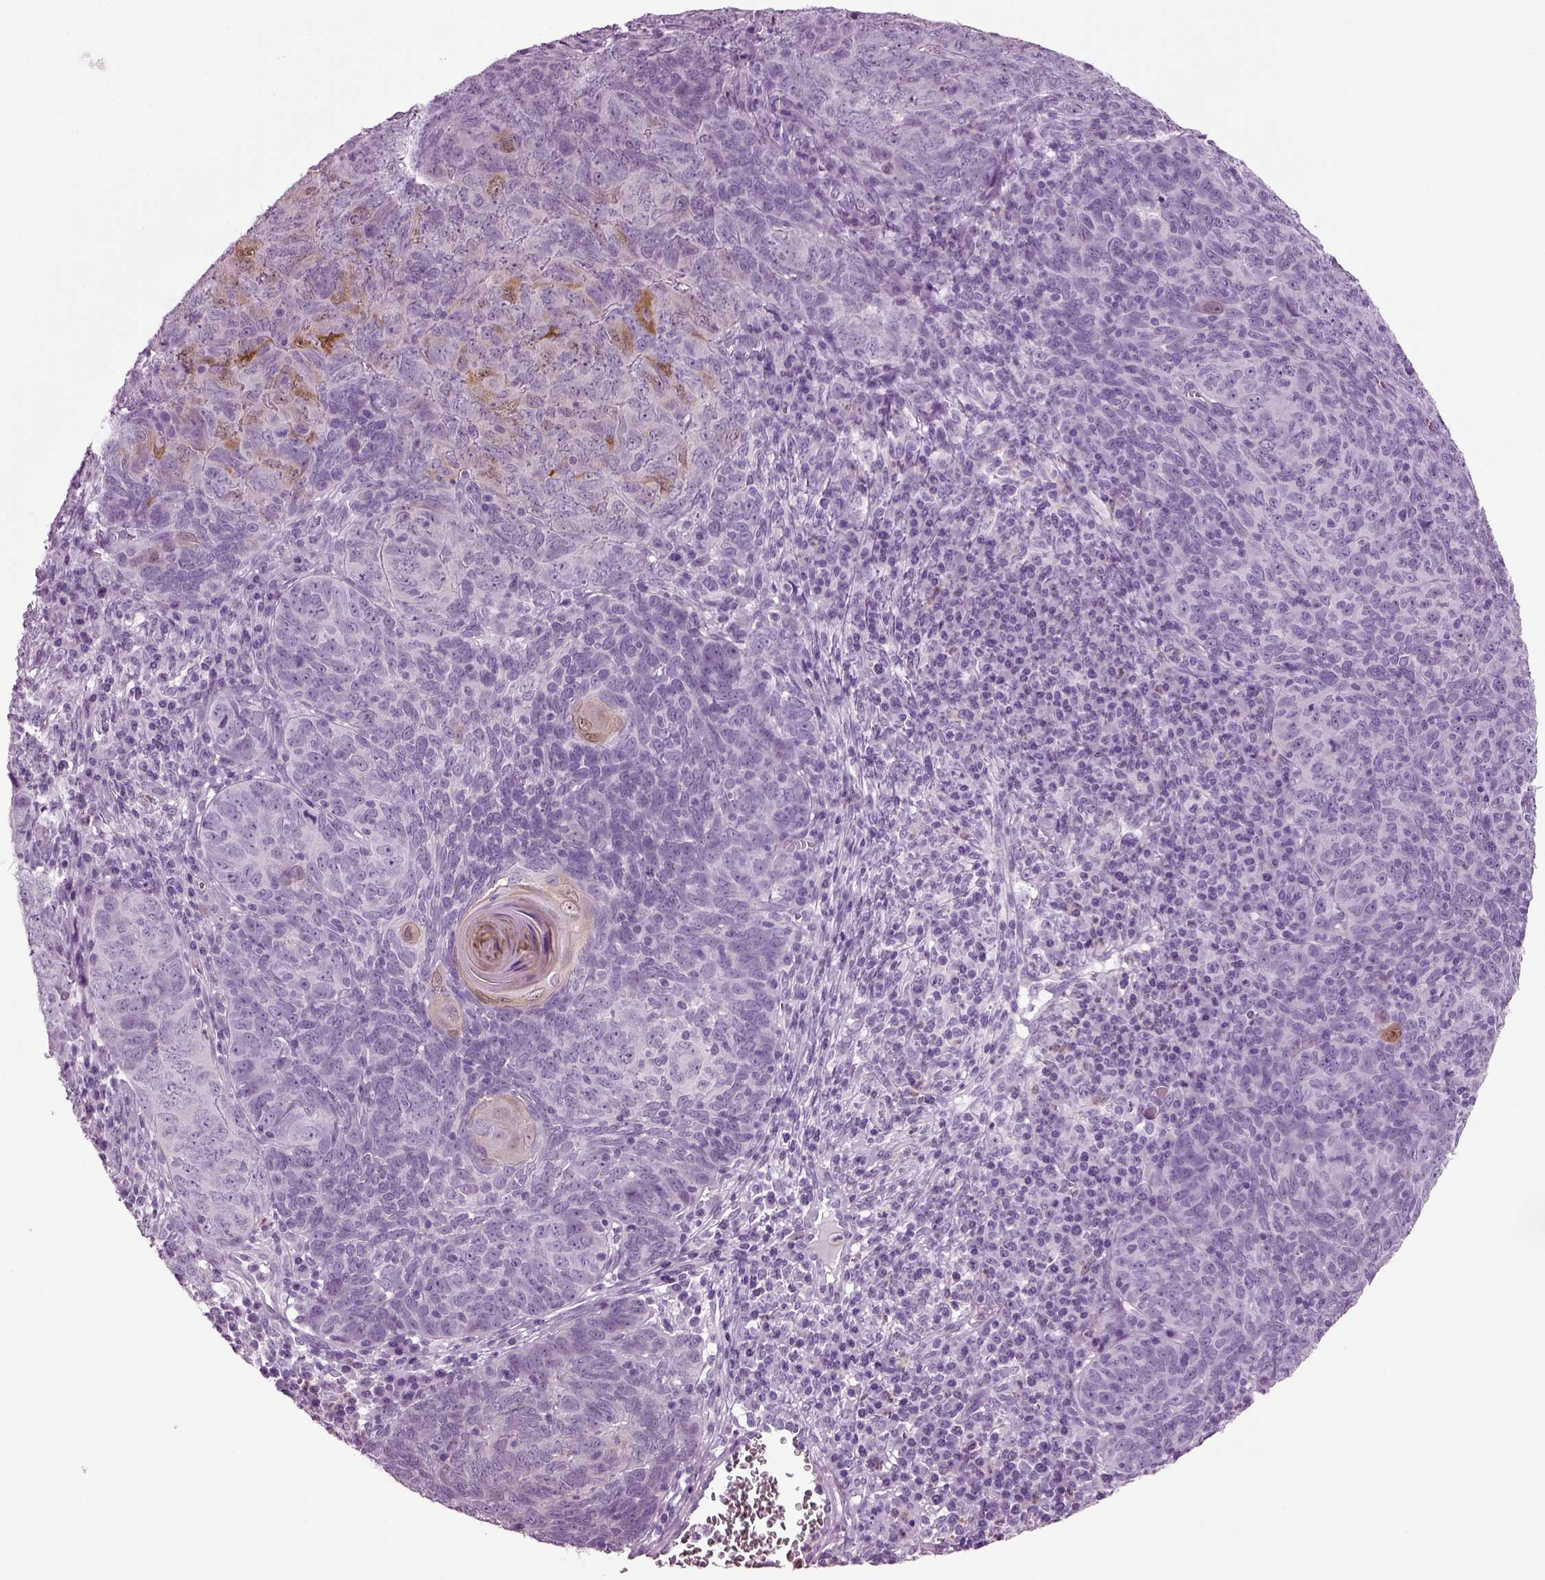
{"staining": {"intensity": "moderate", "quantity": "<25%", "location": "cytoplasmic/membranous"}, "tissue": "skin cancer", "cell_type": "Tumor cells", "image_type": "cancer", "snomed": [{"axis": "morphology", "description": "Squamous cell carcinoma, NOS"}, {"axis": "topography", "description": "Skin"}, {"axis": "topography", "description": "Anal"}], "caption": "Squamous cell carcinoma (skin) tissue exhibits moderate cytoplasmic/membranous expression in about <25% of tumor cells, visualized by immunohistochemistry.", "gene": "CRABP1", "patient": {"sex": "female", "age": 51}}